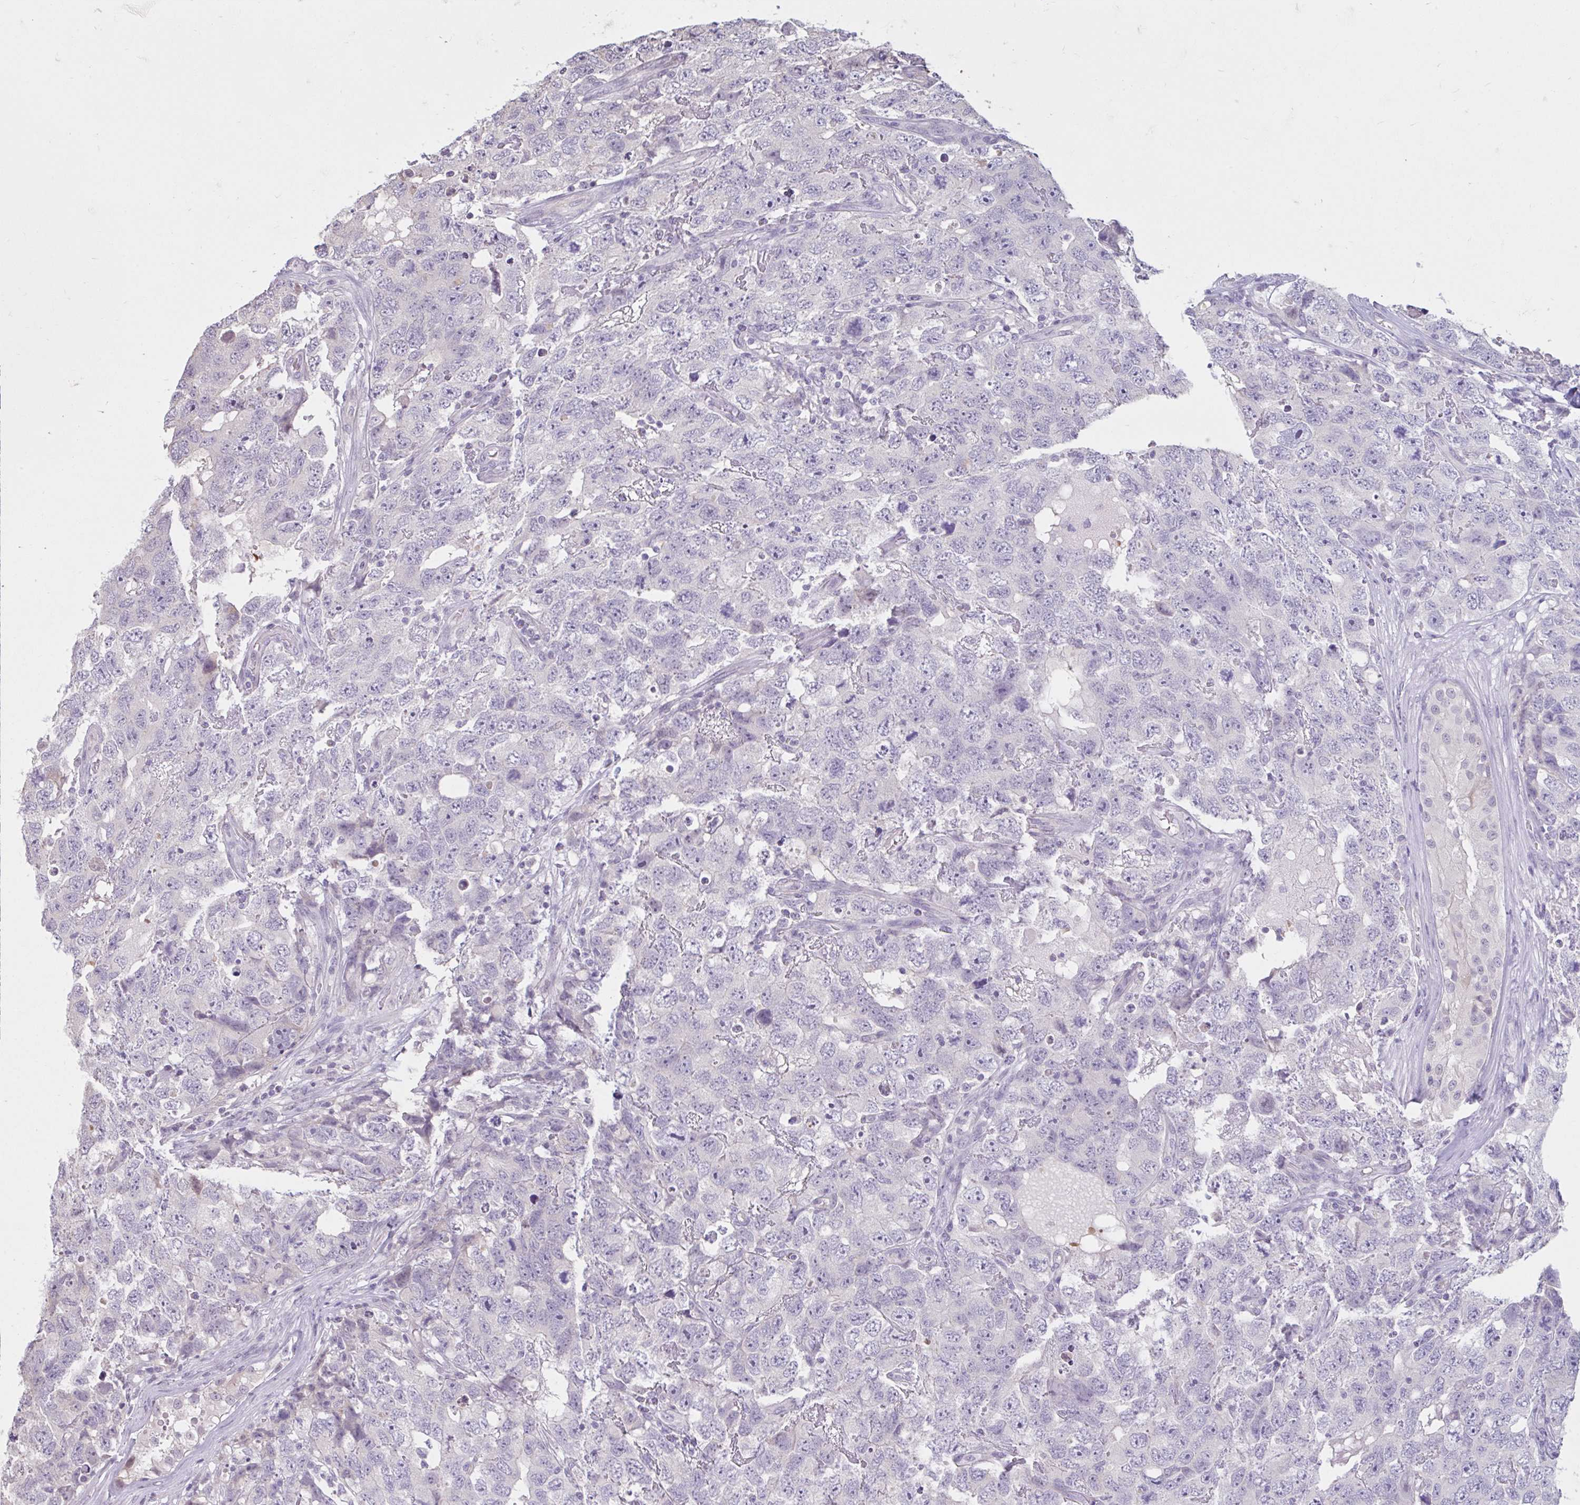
{"staining": {"intensity": "negative", "quantity": "none", "location": "none"}, "tissue": "testis cancer", "cell_type": "Tumor cells", "image_type": "cancer", "snomed": [{"axis": "morphology", "description": "Carcinoma, Embryonal, NOS"}, {"axis": "topography", "description": "Testis"}], "caption": "This is an IHC photomicrograph of testis cancer. There is no expression in tumor cells.", "gene": "CDH19", "patient": {"sex": "male", "age": 22}}